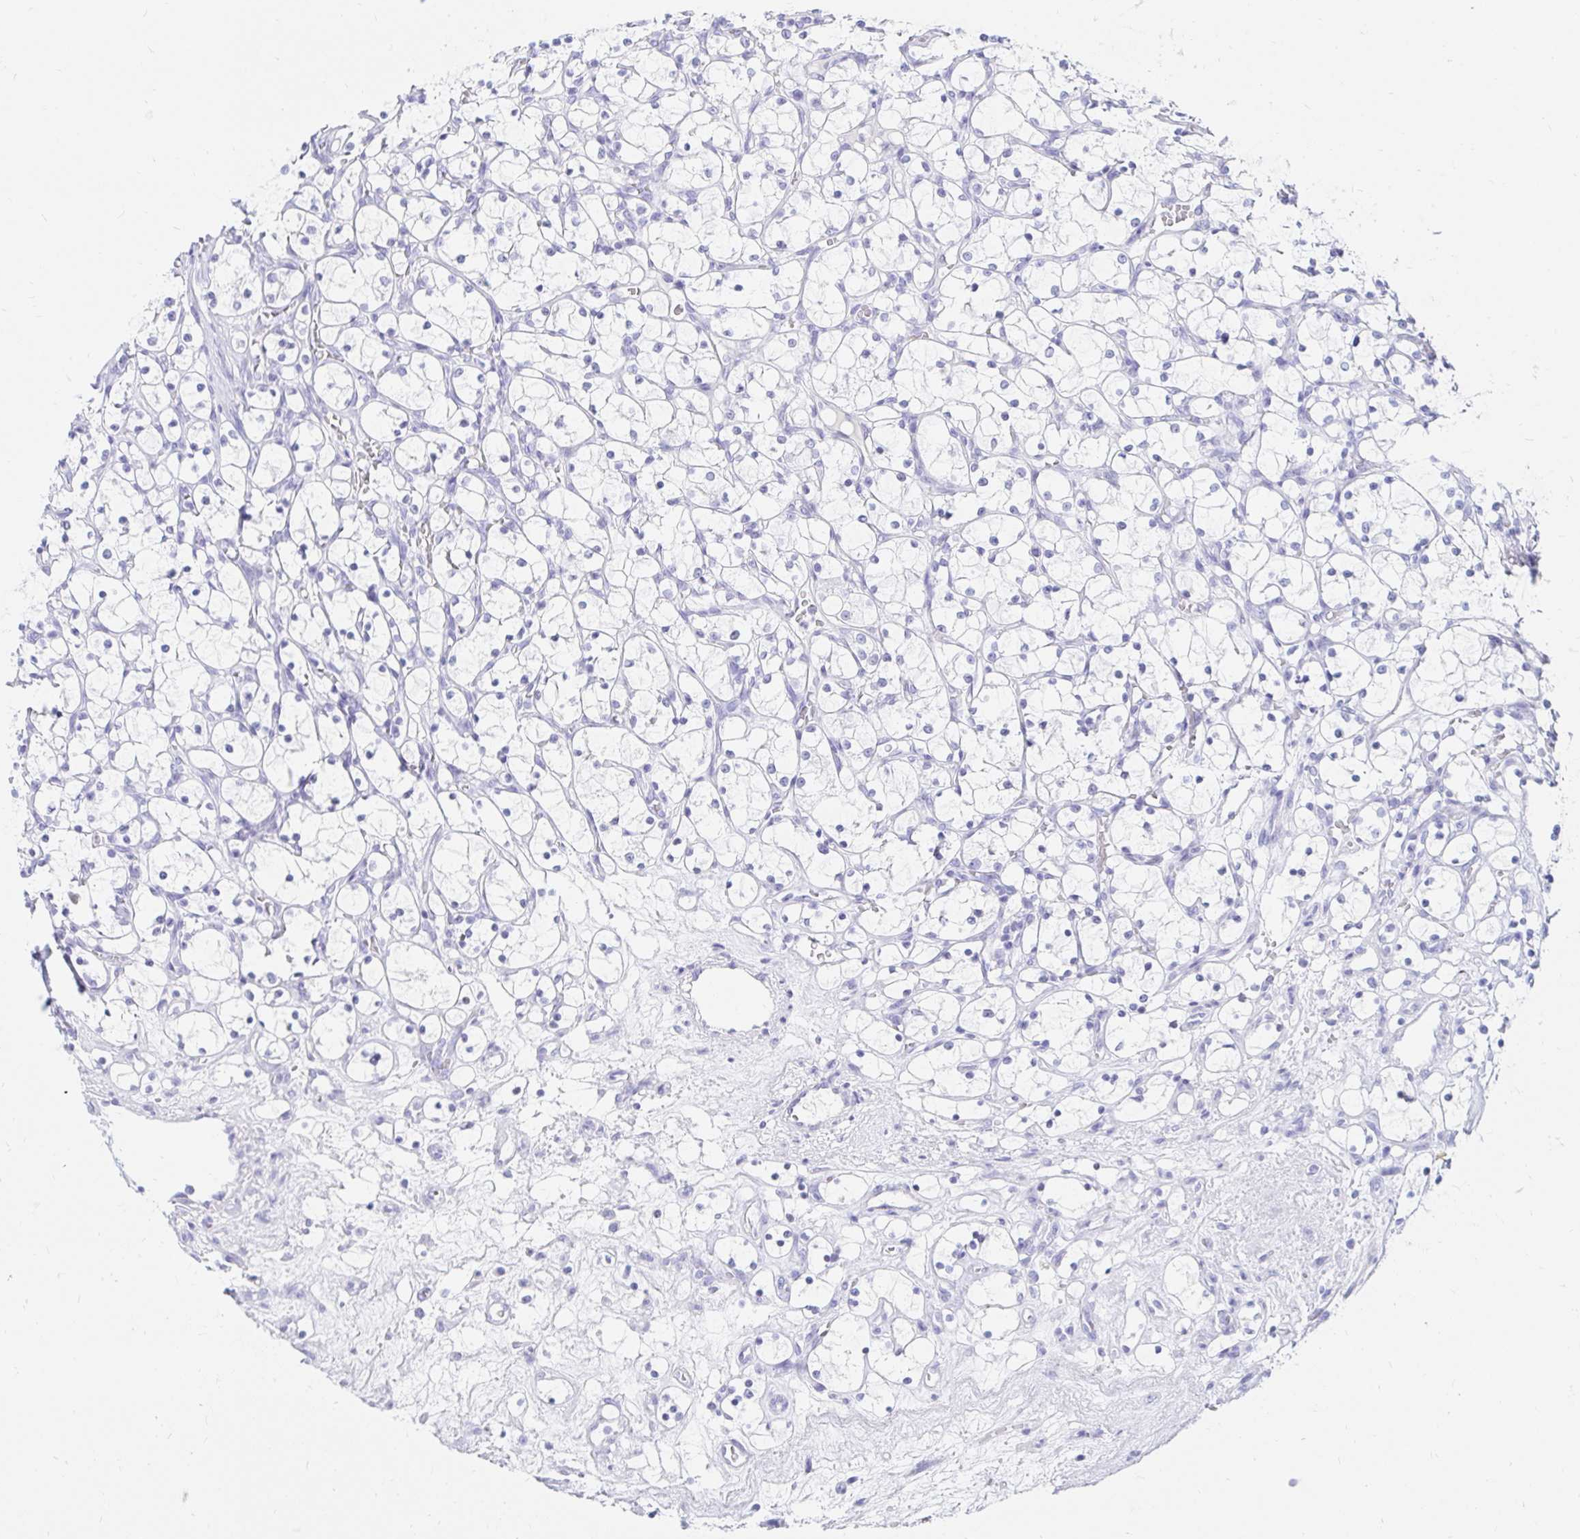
{"staining": {"intensity": "negative", "quantity": "none", "location": "none"}, "tissue": "renal cancer", "cell_type": "Tumor cells", "image_type": "cancer", "snomed": [{"axis": "morphology", "description": "Adenocarcinoma, NOS"}, {"axis": "topography", "description": "Kidney"}], "caption": "IHC image of neoplastic tissue: renal adenocarcinoma stained with DAB reveals no significant protein staining in tumor cells.", "gene": "OR6T1", "patient": {"sex": "female", "age": 69}}